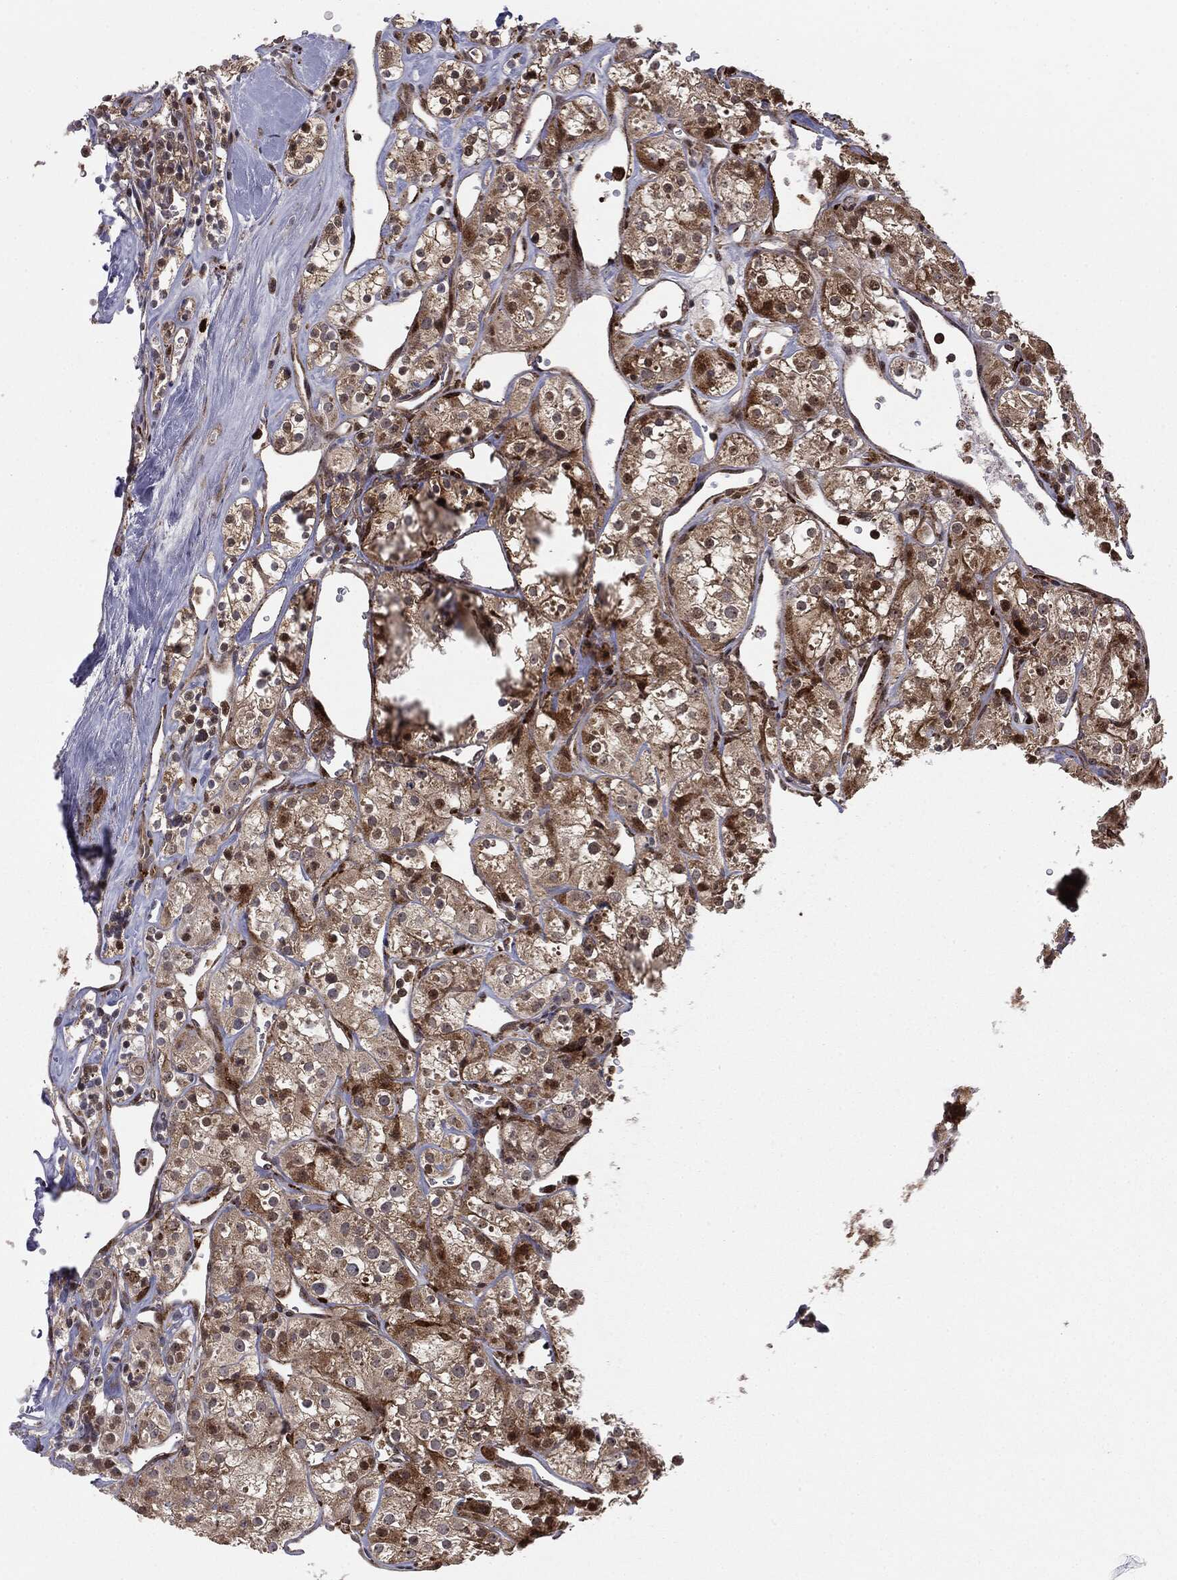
{"staining": {"intensity": "moderate", "quantity": "25%-75%", "location": "cytoplasmic/membranous,nuclear"}, "tissue": "renal cancer", "cell_type": "Tumor cells", "image_type": "cancer", "snomed": [{"axis": "morphology", "description": "Adenocarcinoma, NOS"}, {"axis": "topography", "description": "Kidney"}], "caption": "Immunohistochemistry (IHC) (DAB) staining of human adenocarcinoma (renal) shows moderate cytoplasmic/membranous and nuclear protein expression in approximately 25%-75% of tumor cells.", "gene": "PTEN", "patient": {"sex": "male", "age": 77}}